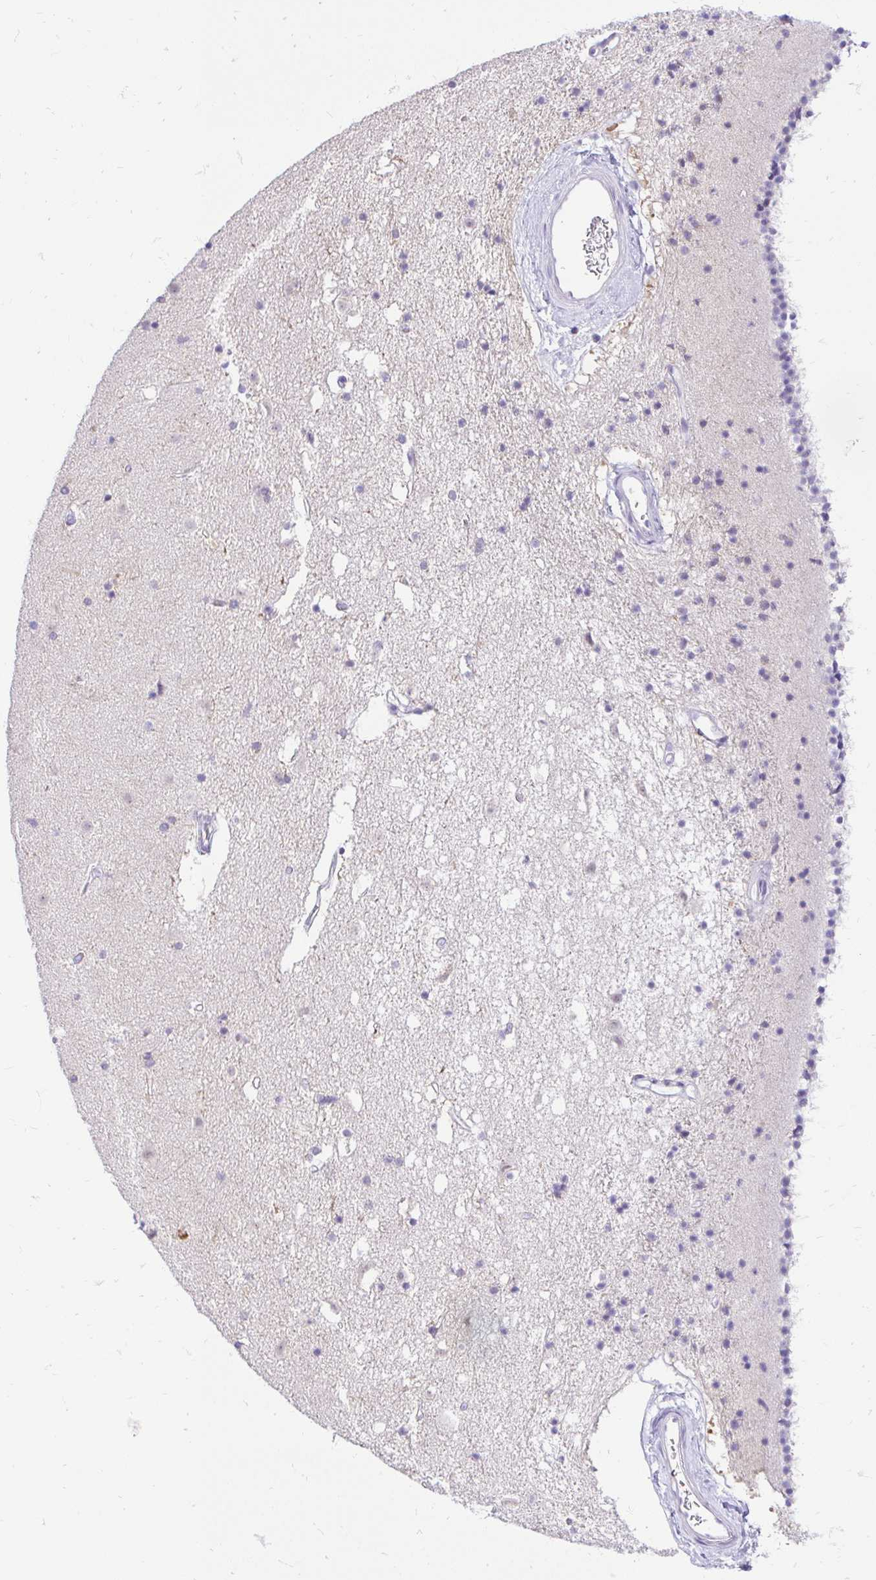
{"staining": {"intensity": "negative", "quantity": "none", "location": "none"}, "tissue": "caudate", "cell_type": "Glial cells", "image_type": "normal", "snomed": [{"axis": "morphology", "description": "Normal tissue, NOS"}, {"axis": "topography", "description": "Lateral ventricle wall"}], "caption": "DAB (3,3'-diaminobenzidine) immunohistochemical staining of benign caudate demonstrates no significant staining in glial cells. The staining is performed using DAB brown chromogen with nuclei counter-stained in using hematoxylin.", "gene": "FATE1", "patient": {"sex": "female", "age": 71}}